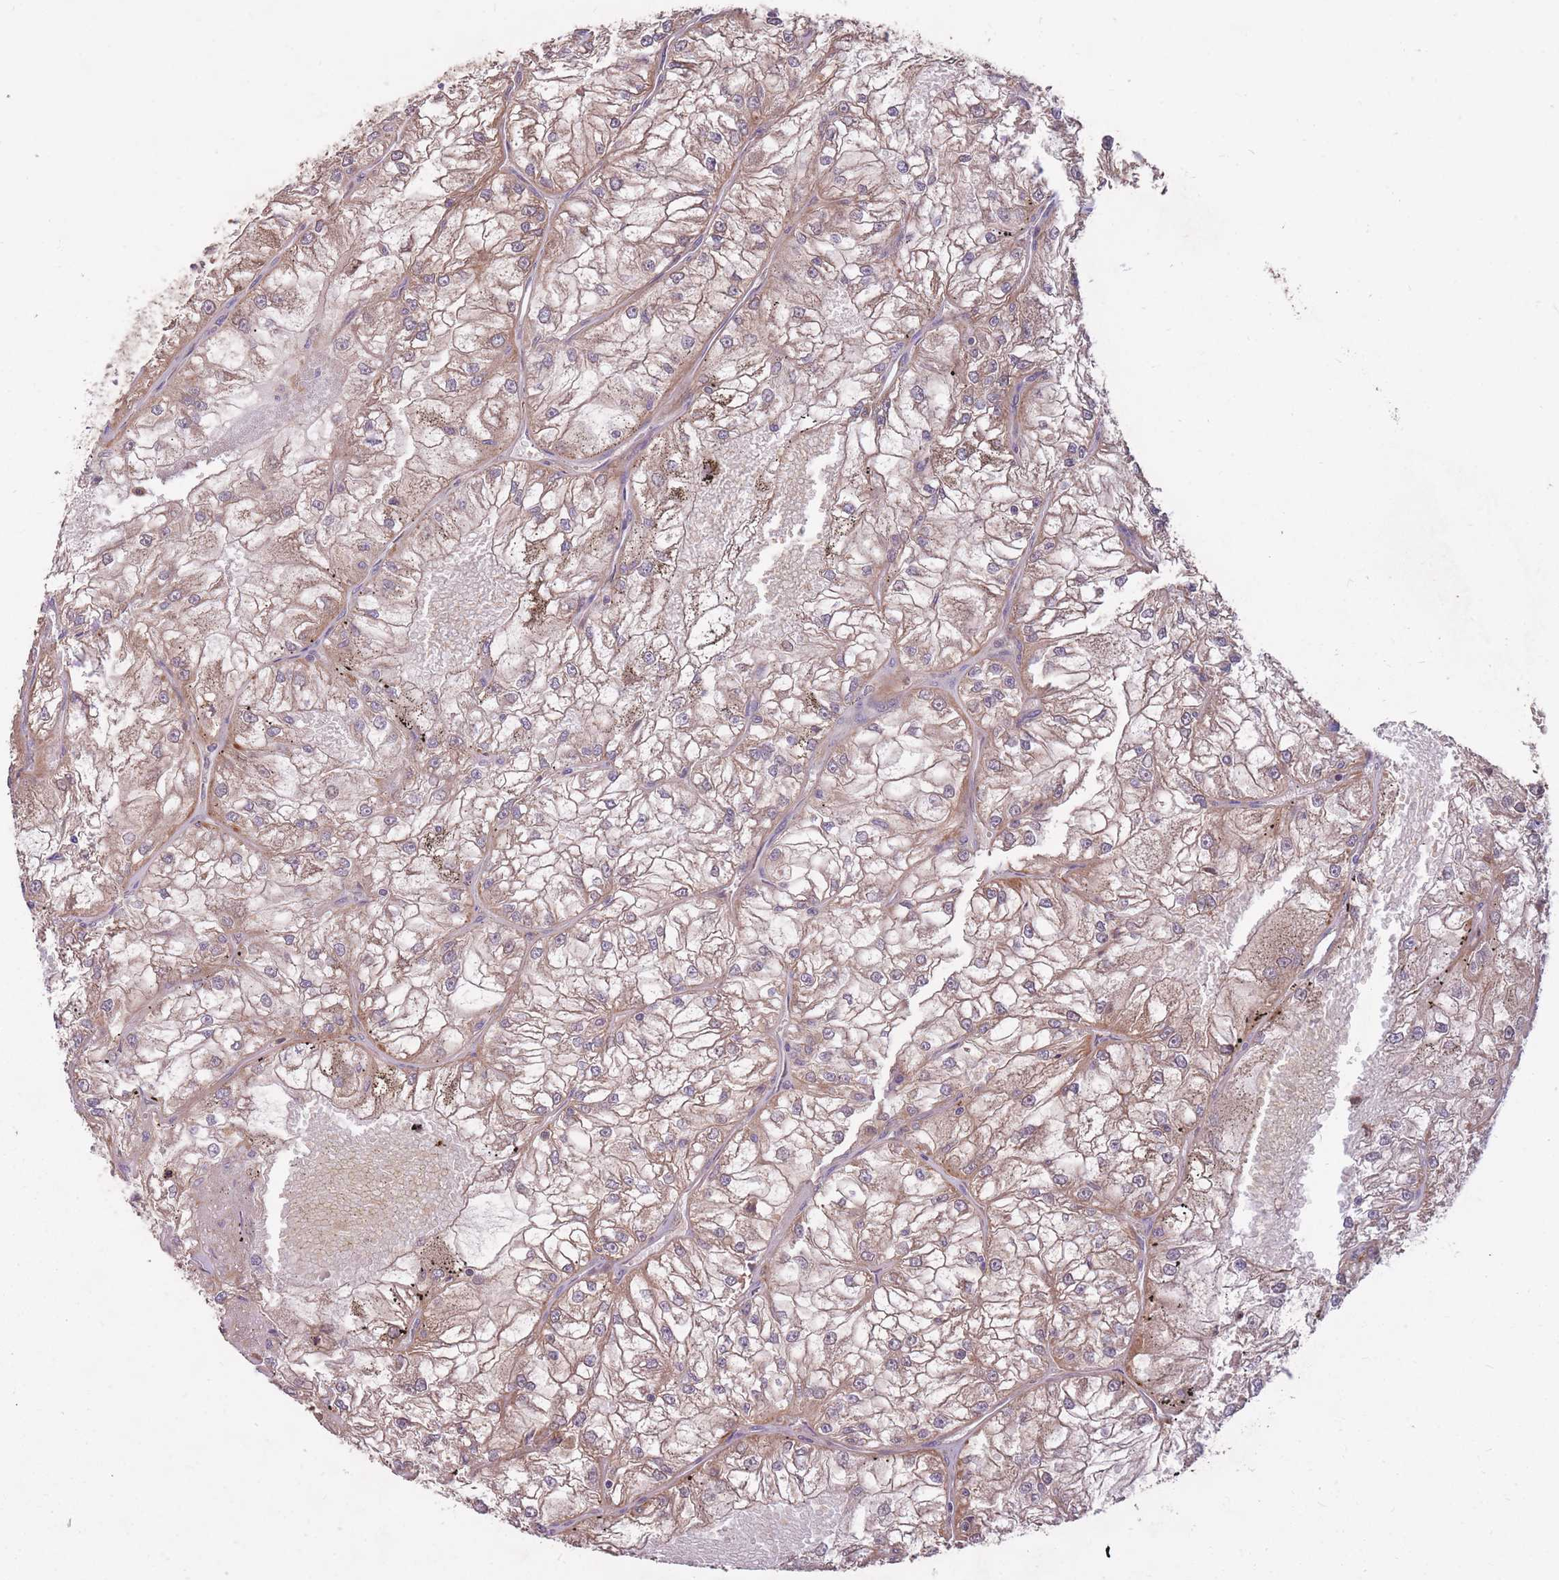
{"staining": {"intensity": "moderate", "quantity": ">75%", "location": "cytoplasmic/membranous"}, "tissue": "renal cancer", "cell_type": "Tumor cells", "image_type": "cancer", "snomed": [{"axis": "morphology", "description": "Adenocarcinoma, NOS"}, {"axis": "topography", "description": "Kidney"}], "caption": "About >75% of tumor cells in renal cancer (adenocarcinoma) exhibit moderate cytoplasmic/membranous protein positivity as visualized by brown immunohistochemical staining.", "gene": "IGF2BP2", "patient": {"sex": "female", "age": 72}}